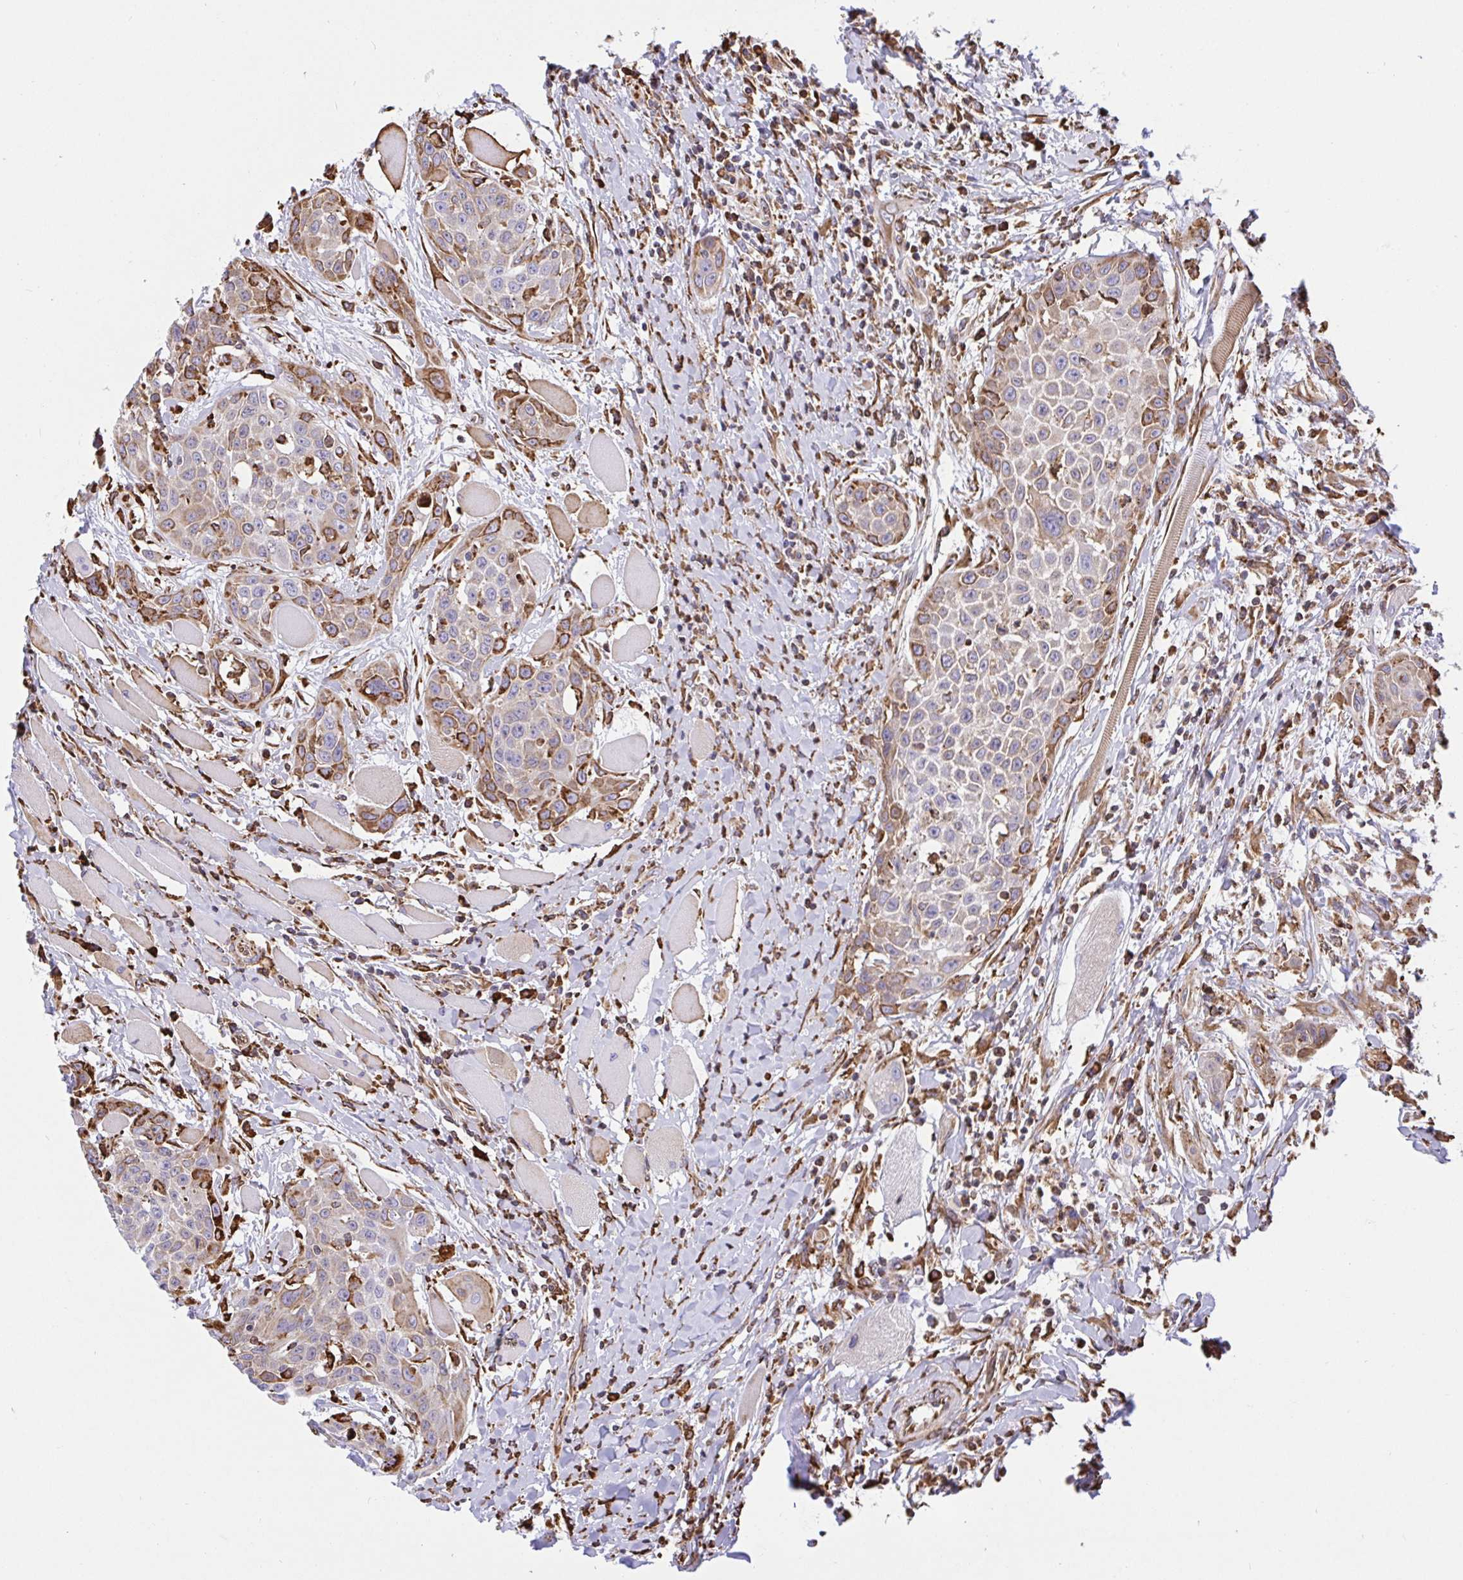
{"staining": {"intensity": "moderate", "quantity": "25%-75%", "location": "cytoplasmic/membranous"}, "tissue": "head and neck cancer", "cell_type": "Tumor cells", "image_type": "cancer", "snomed": [{"axis": "morphology", "description": "Squamous cell carcinoma, NOS"}, {"axis": "topography", "description": "Head-Neck"}], "caption": "Tumor cells show medium levels of moderate cytoplasmic/membranous expression in approximately 25%-75% of cells in head and neck cancer (squamous cell carcinoma).", "gene": "CLGN", "patient": {"sex": "female", "age": 73}}